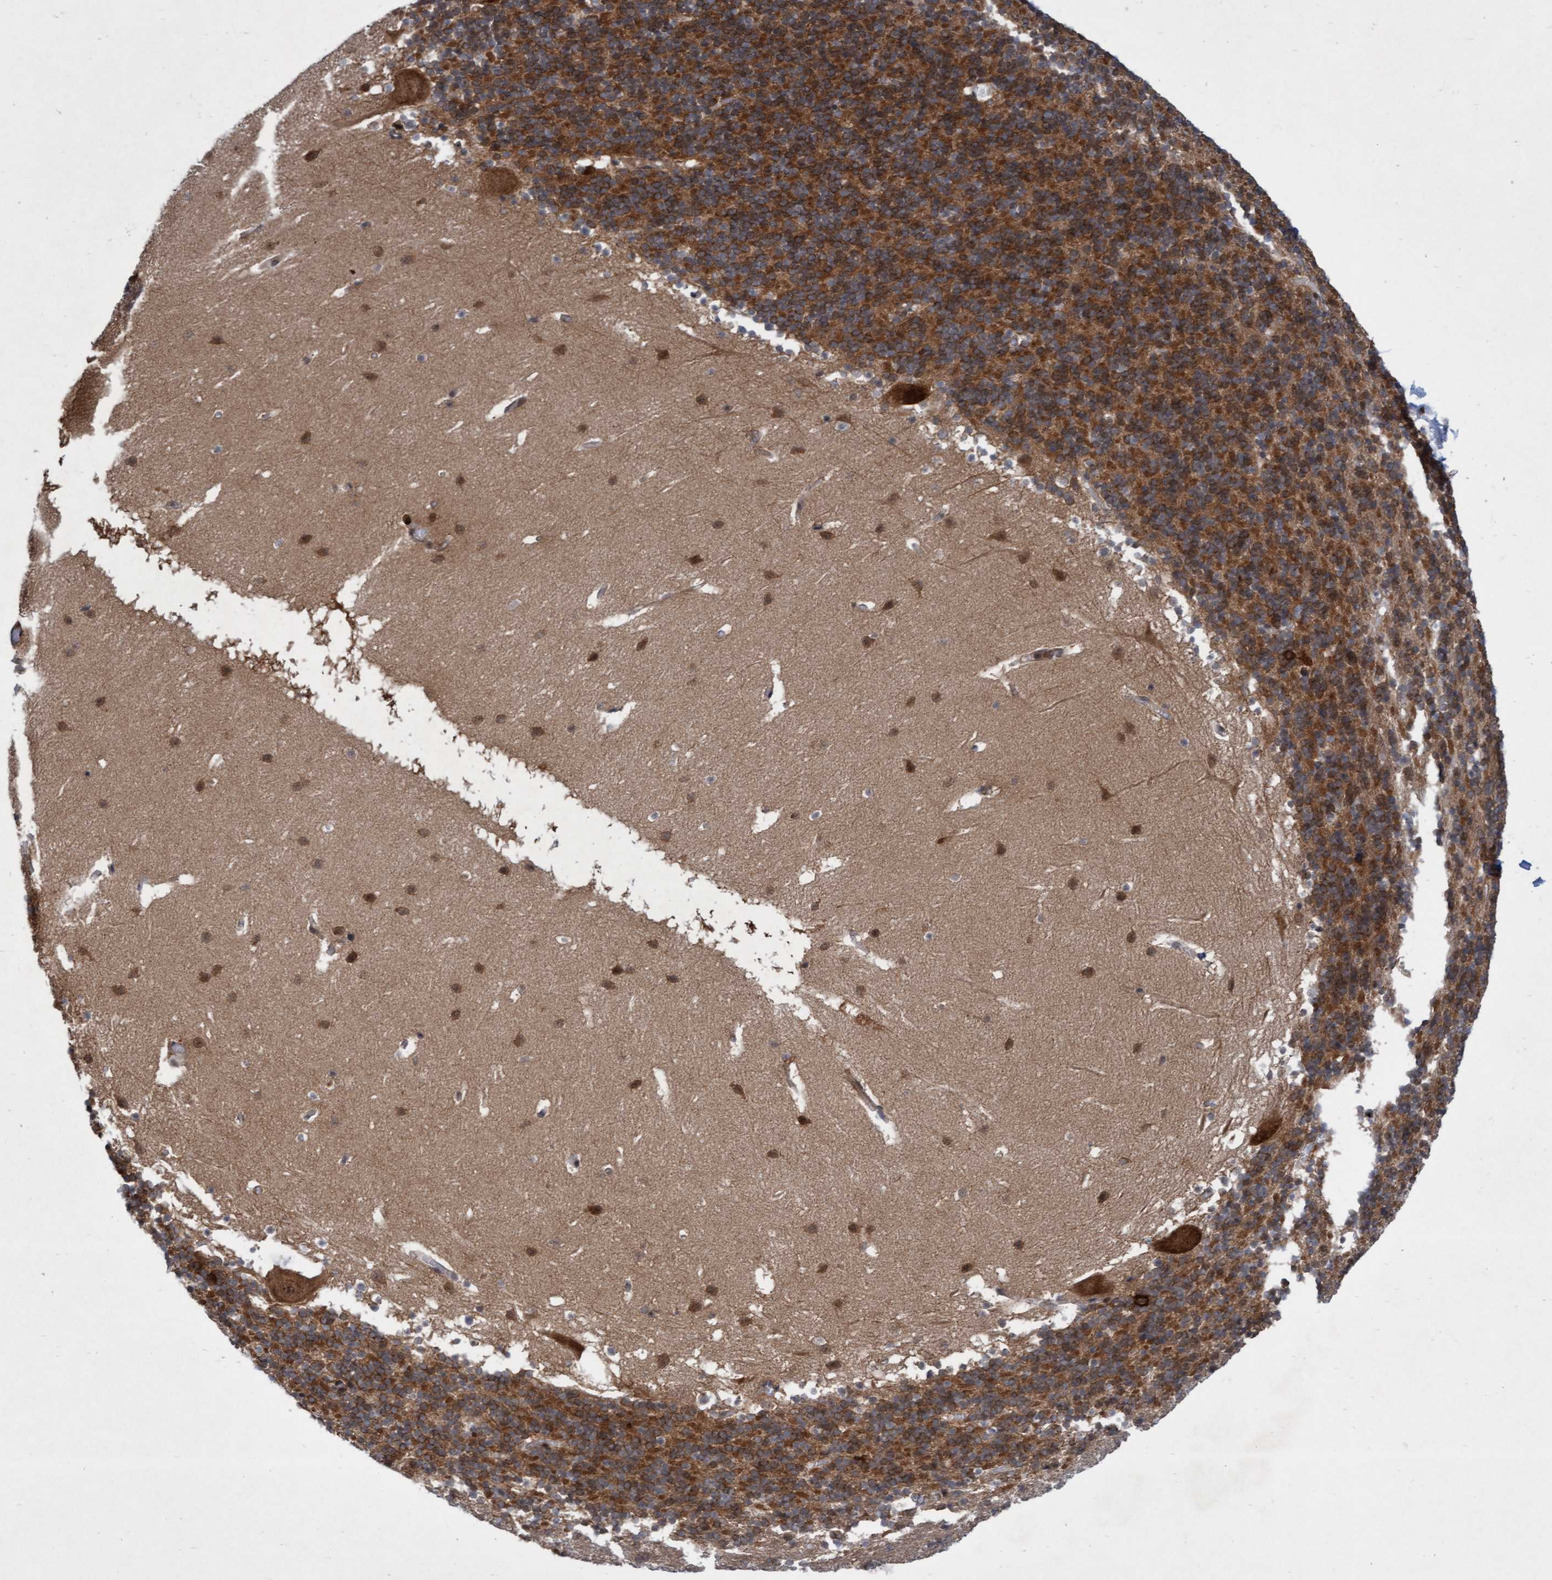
{"staining": {"intensity": "strong", "quantity": "25%-75%", "location": "cytoplasmic/membranous"}, "tissue": "cerebellum", "cell_type": "Cells in granular layer", "image_type": "normal", "snomed": [{"axis": "morphology", "description": "Normal tissue, NOS"}, {"axis": "topography", "description": "Cerebellum"}], "caption": "A high amount of strong cytoplasmic/membranous staining is seen in about 25%-75% of cells in granular layer in unremarkable cerebellum.", "gene": "RAP1GAP2", "patient": {"sex": "male", "age": 45}}